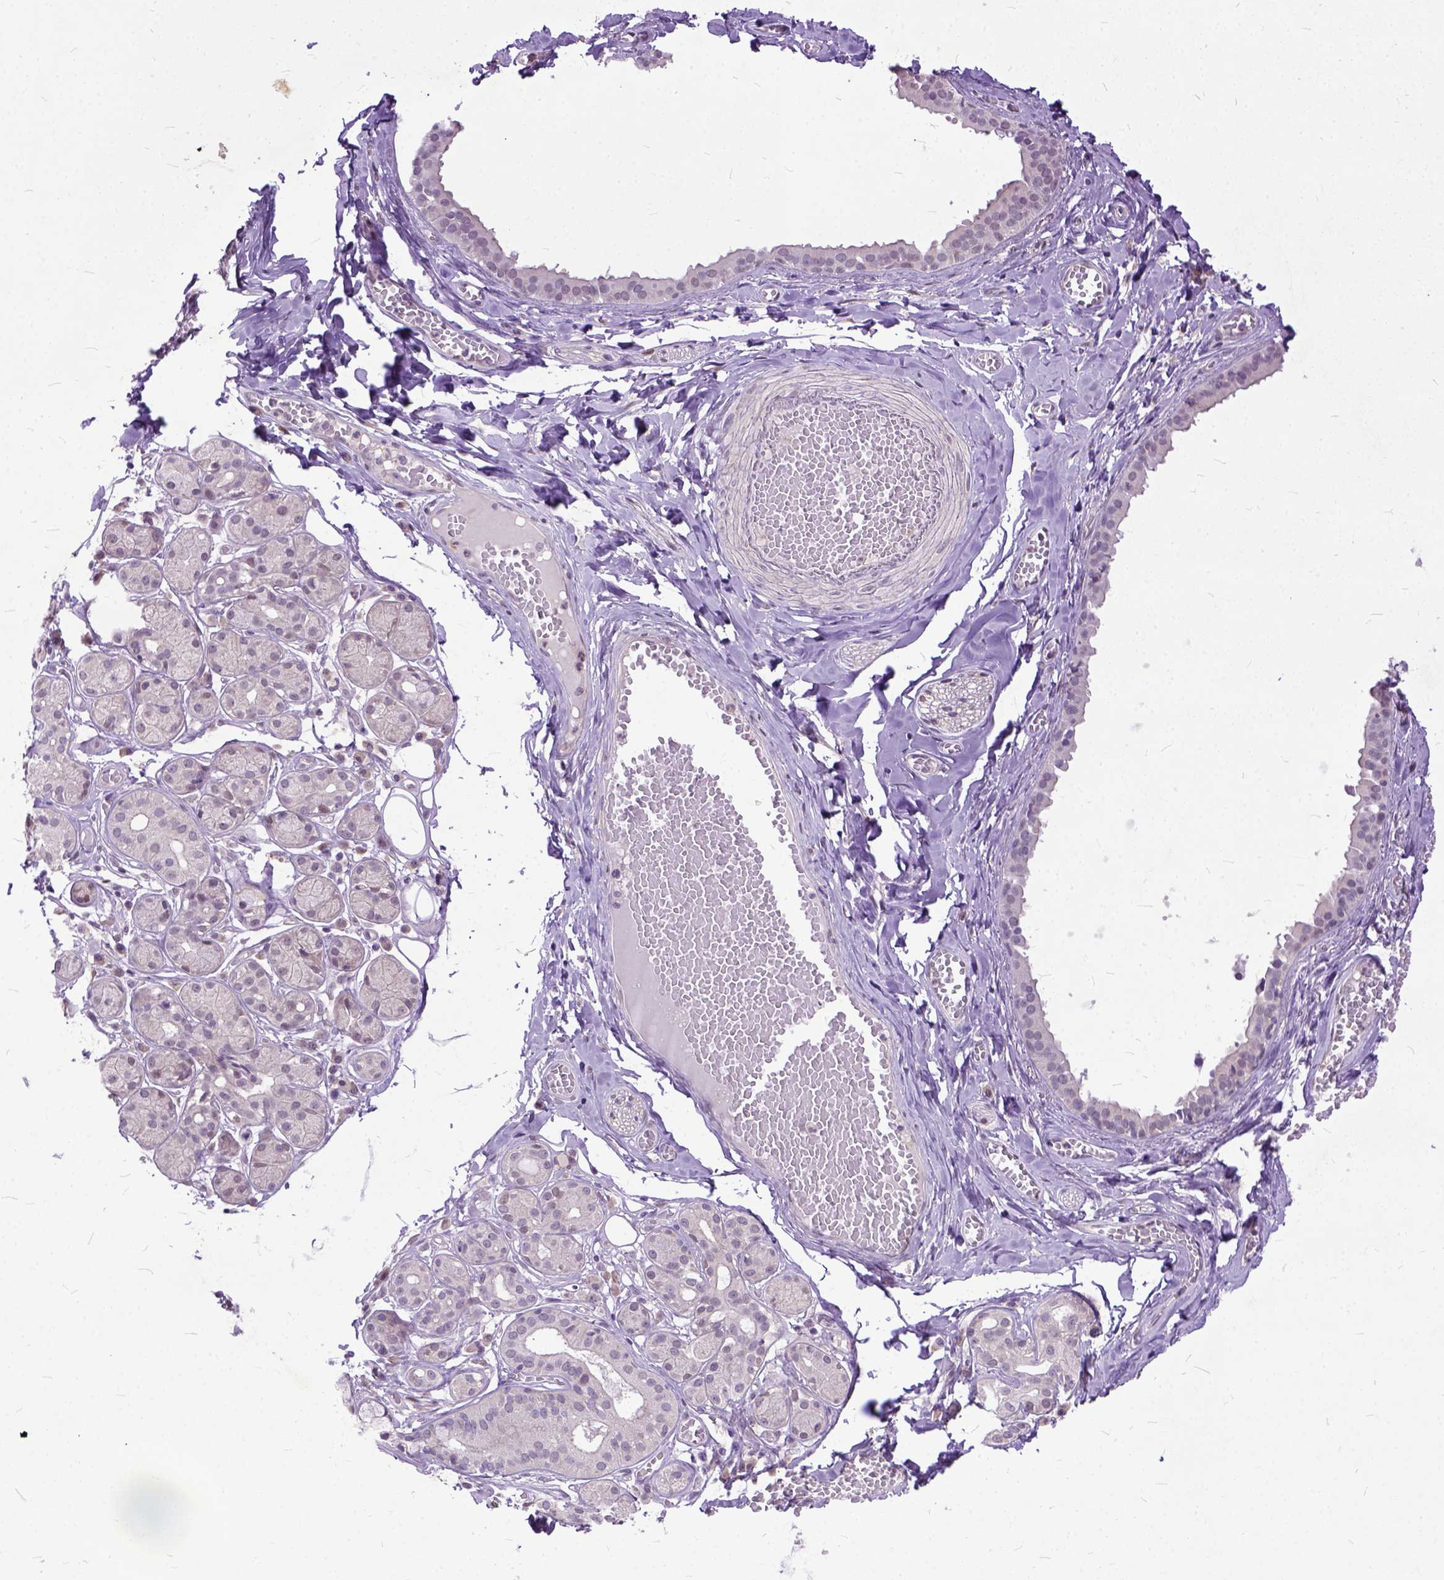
{"staining": {"intensity": "negative", "quantity": "none", "location": "none"}, "tissue": "salivary gland", "cell_type": "Glandular cells", "image_type": "normal", "snomed": [{"axis": "morphology", "description": "Normal tissue, NOS"}, {"axis": "topography", "description": "Salivary gland"}, {"axis": "topography", "description": "Peripheral nerve tissue"}], "caption": "This image is of benign salivary gland stained with IHC to label a protein in brown with the nuclei are counter-stained blue. There is no expression in glandular cells. Nuclei are stained in blue.", "gene": "TCEAL7", "patient": {"sex": "male", "age": 71}}